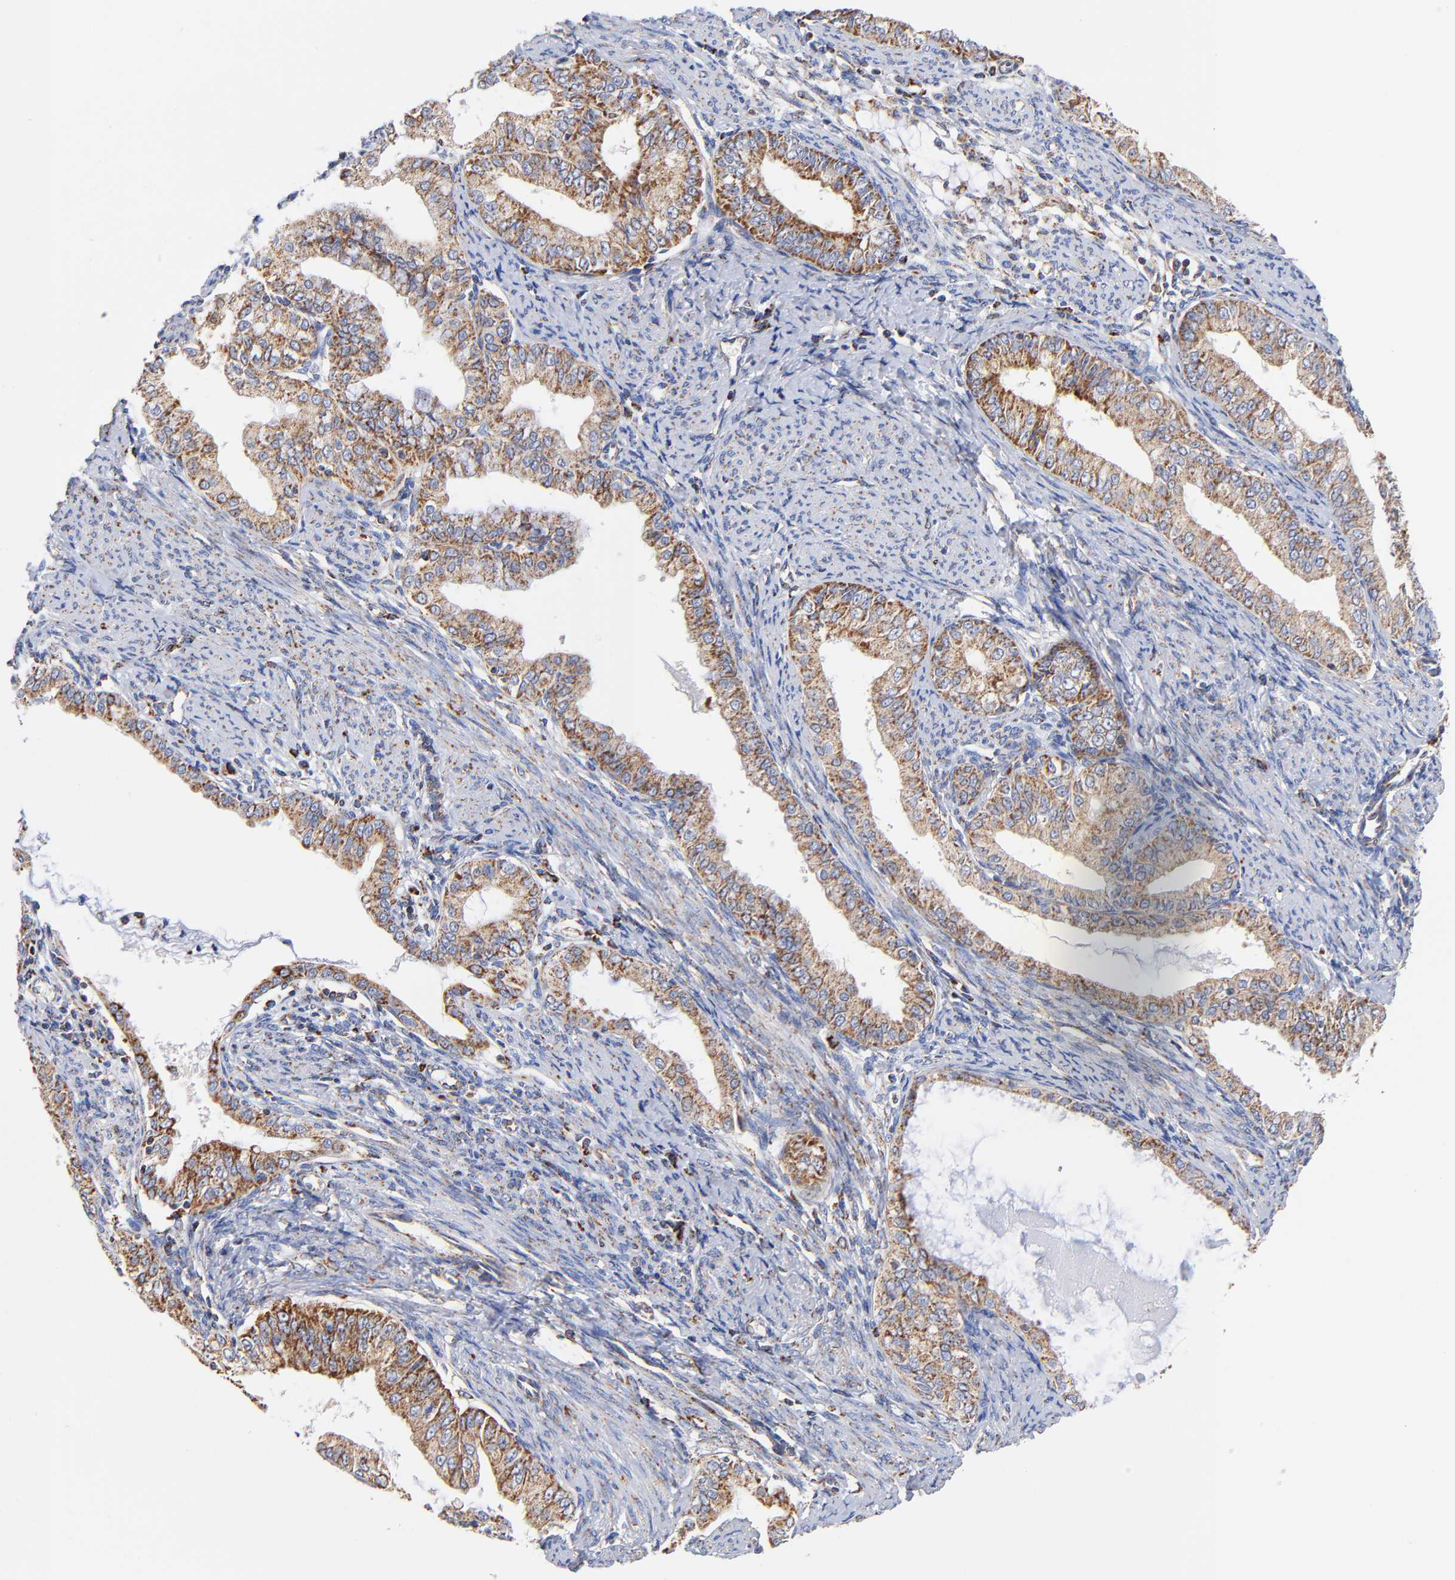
{"staining": {"intensity": "moderate", "quantity": ">75%", "location": "cytoplasmic/membranous"}, "tissue": "endometrial cancer", "cell_type": "Tumor cells", "image_type": "cancer", "snomed": [{"axis": "morphology", "description": "Adenocarcinoma, NOS"}, {"axis": "topography", "description": "Endometrium"}], "caption": "IHC image of neoplastic tissue: endometrial cancer stained using immunohistochemistry (IHC) shows medium levels of moderate protein expression localized specifically in the cytoplasmic/membranous of tumor cells, appearing as a cytoplasmic/membranous brown color.", "gene": "ATP5F1D", "patient": {"sex": "female", "age": 76}}